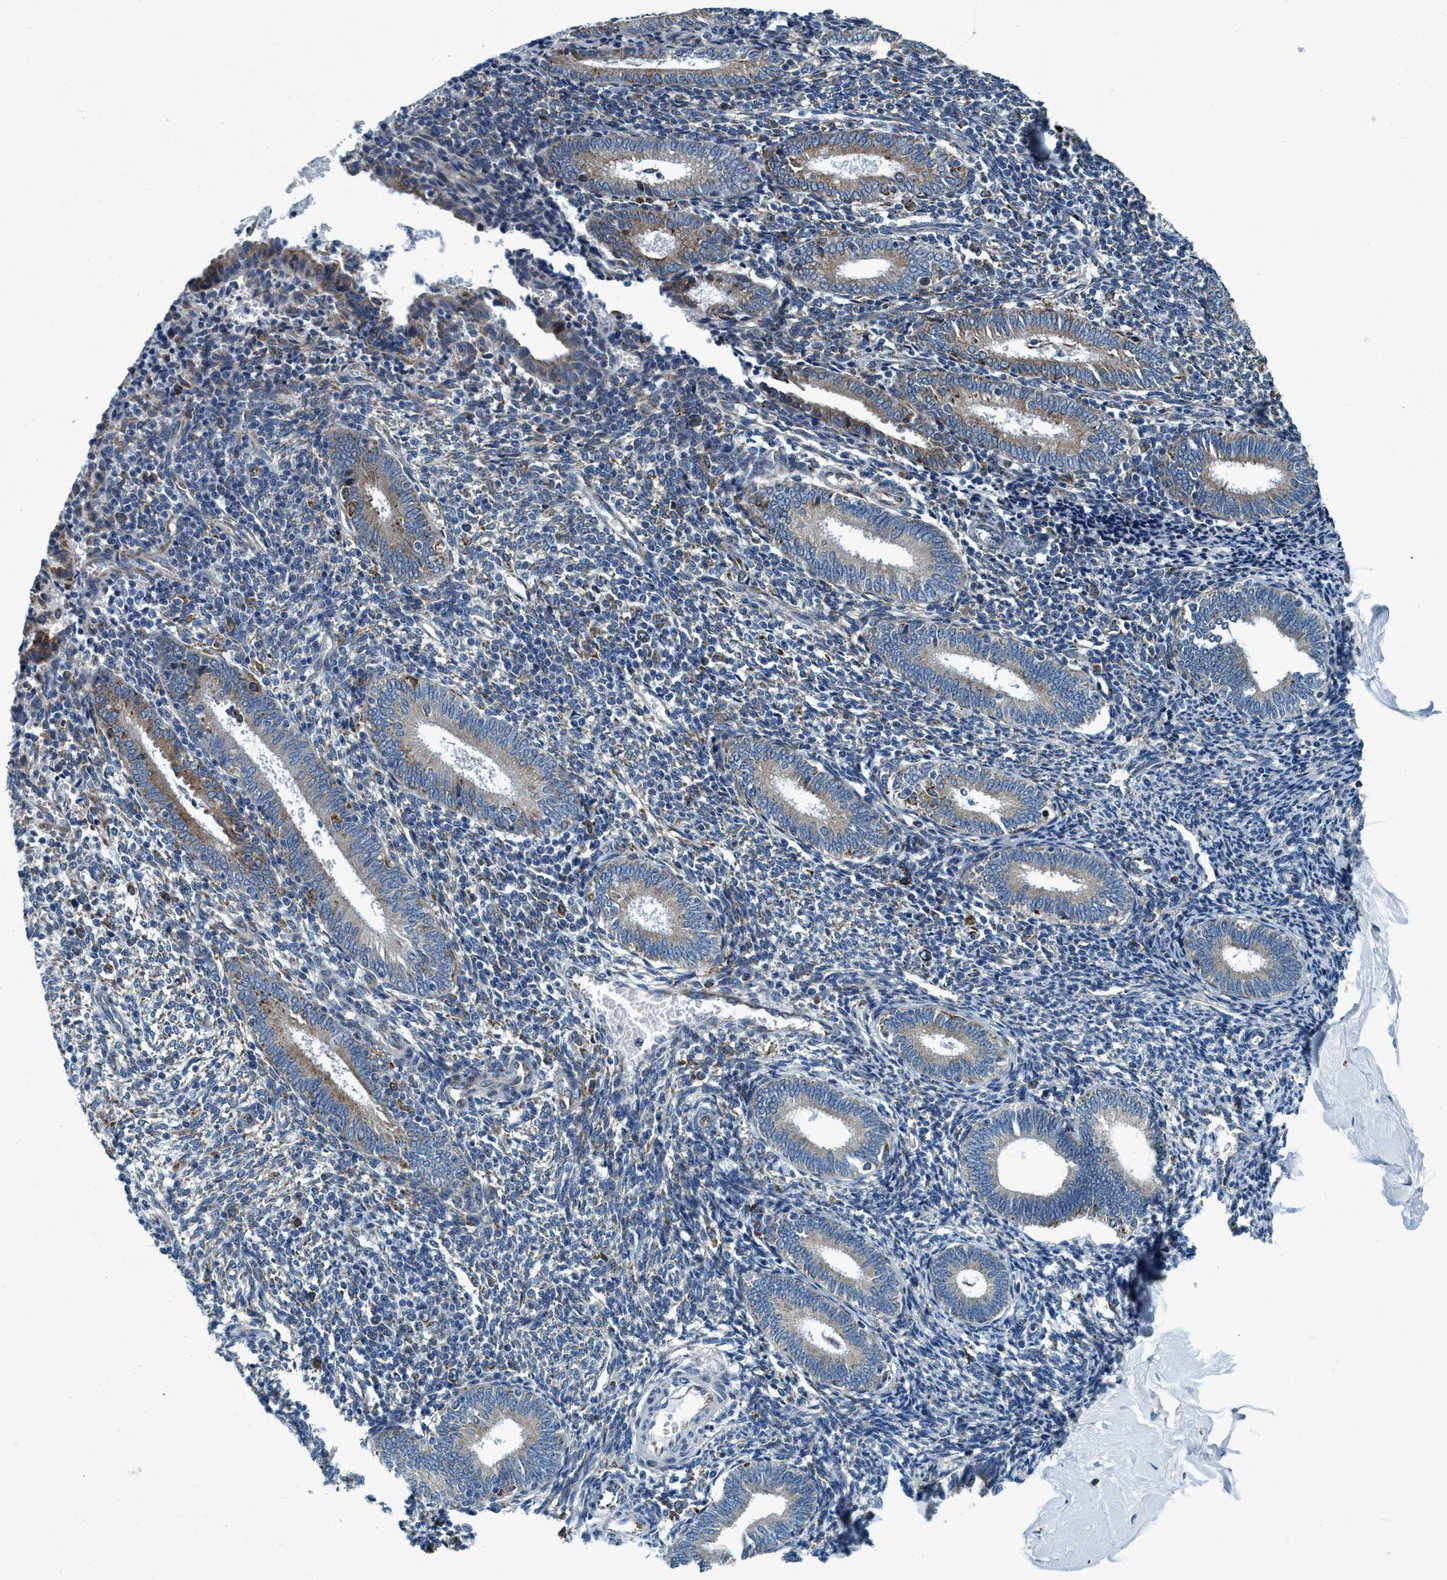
{"staining": {"intensity": "moderate", "quantity": "<25%", "location": "cytoplasmic/membranous"}, "tissue": "endometrium", "cell_type": "Cells in endometrial stroma", "image_type": "normal", "snomed": [{"axis": "morphology", "description": "Normal tissue, NOS"}, {"axis": "topography", "description": "Endometrium"}], "caption": "Immunohistochemistry image of benign endometrium: human endometrium stained using immunohistochemistry displays low levels of moderate protein expression localized specifically in the cytoplasmic/membranous of cells in endometrial stroma, appearing as a cytoplasmic/membranous brown color.", "gene": "ARMC9", "patient": {"sex": "female", "age": 41}}